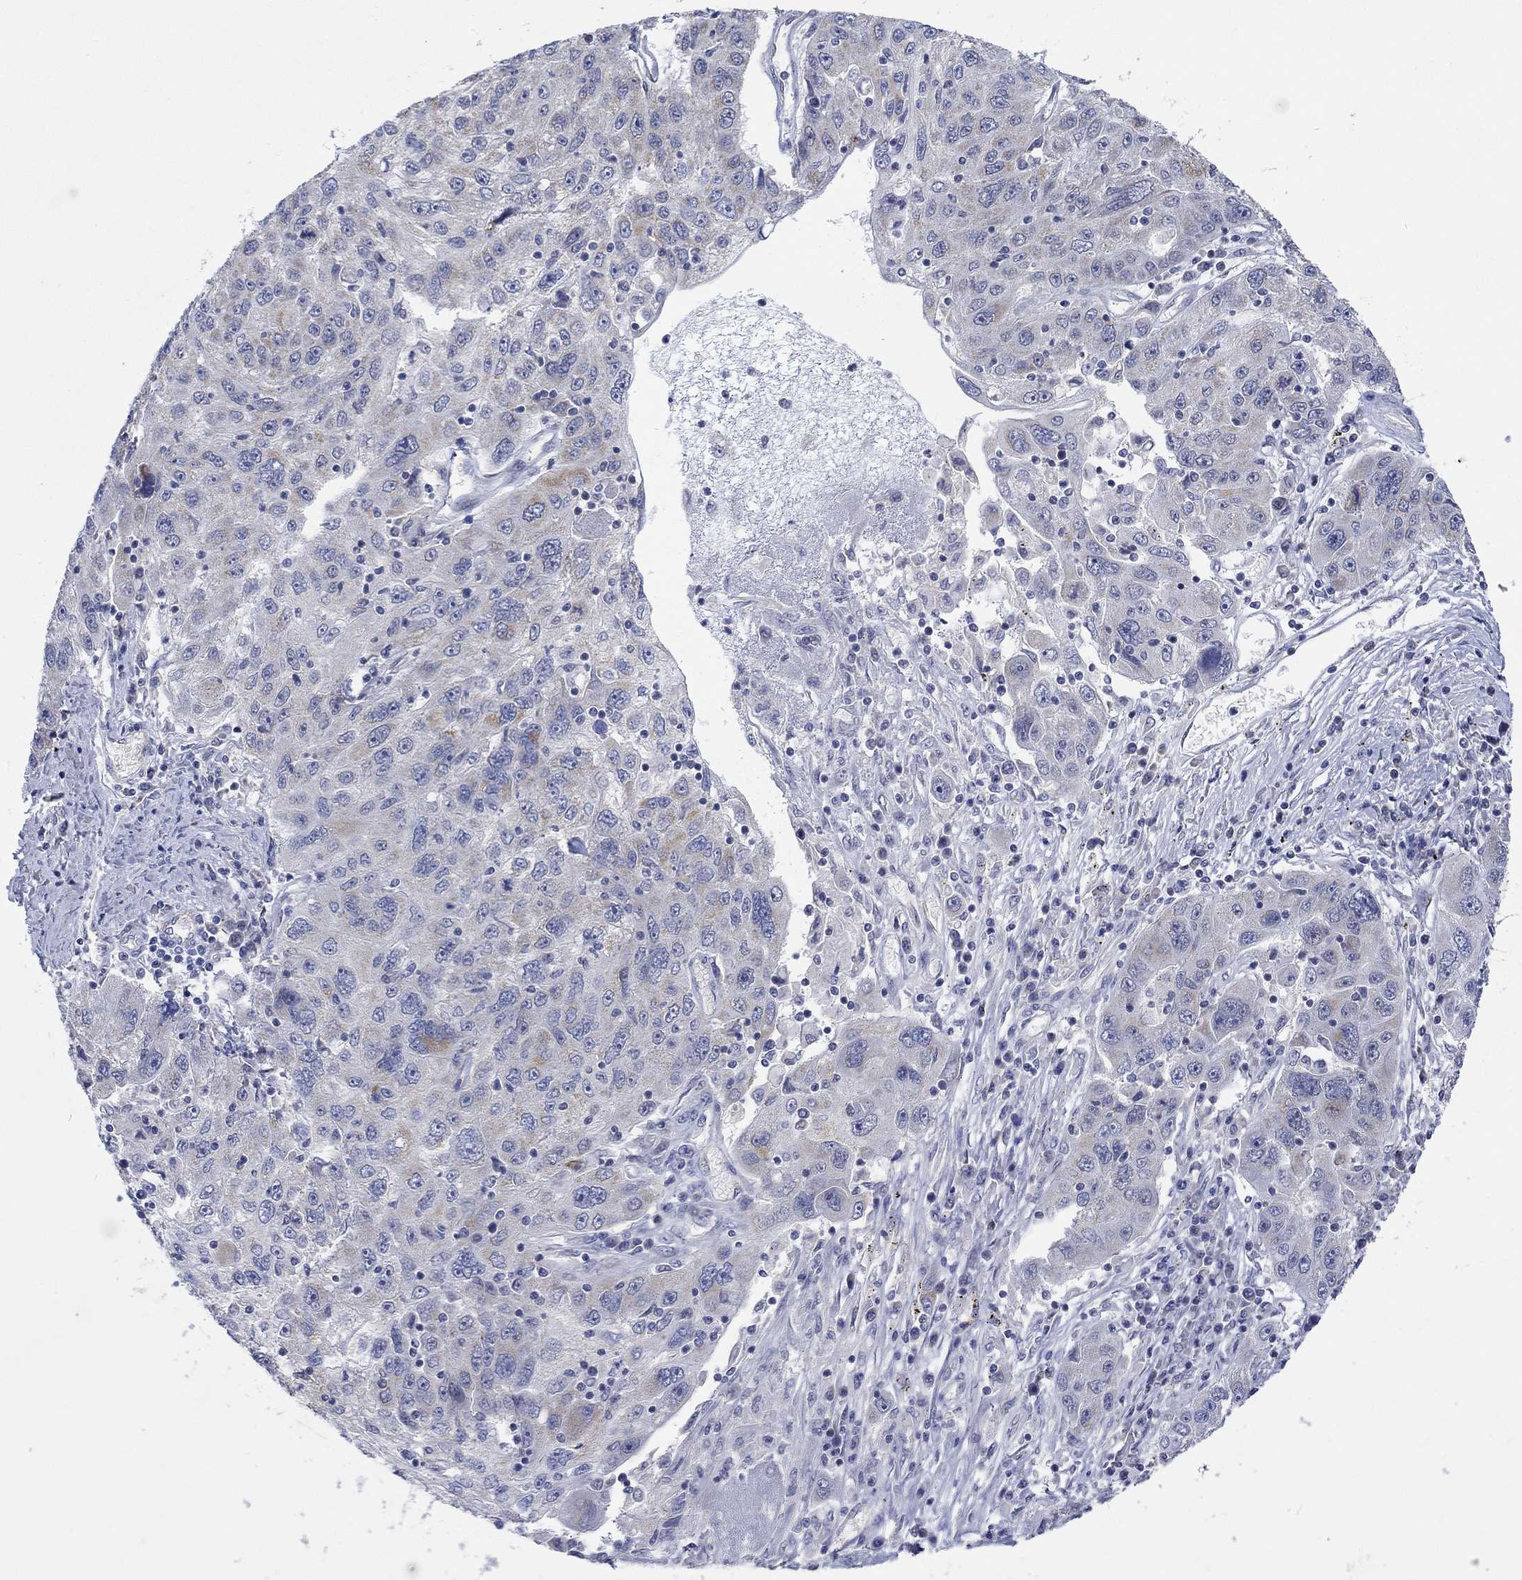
{"staining": {"intensity": "moderate", "quantity": "<25%", "location": "cytoplasmic/membranous"}, "tissue": "stomach cancer", "cell_type": "Tumor cells", "image_type": "cancer", "snomed": [{"axis": "morphology", "description": "Adenocarcinoma, NOS"}, {"axis": "topography", "description": "Stomach"}], "caption": "Protein staining reveals moderate cytoplasmic/membranous positivity in about <25% of tumor cells in stomach cancer.", "gene": "WASF1", "patient": {"sex": "male", "age": 56}}